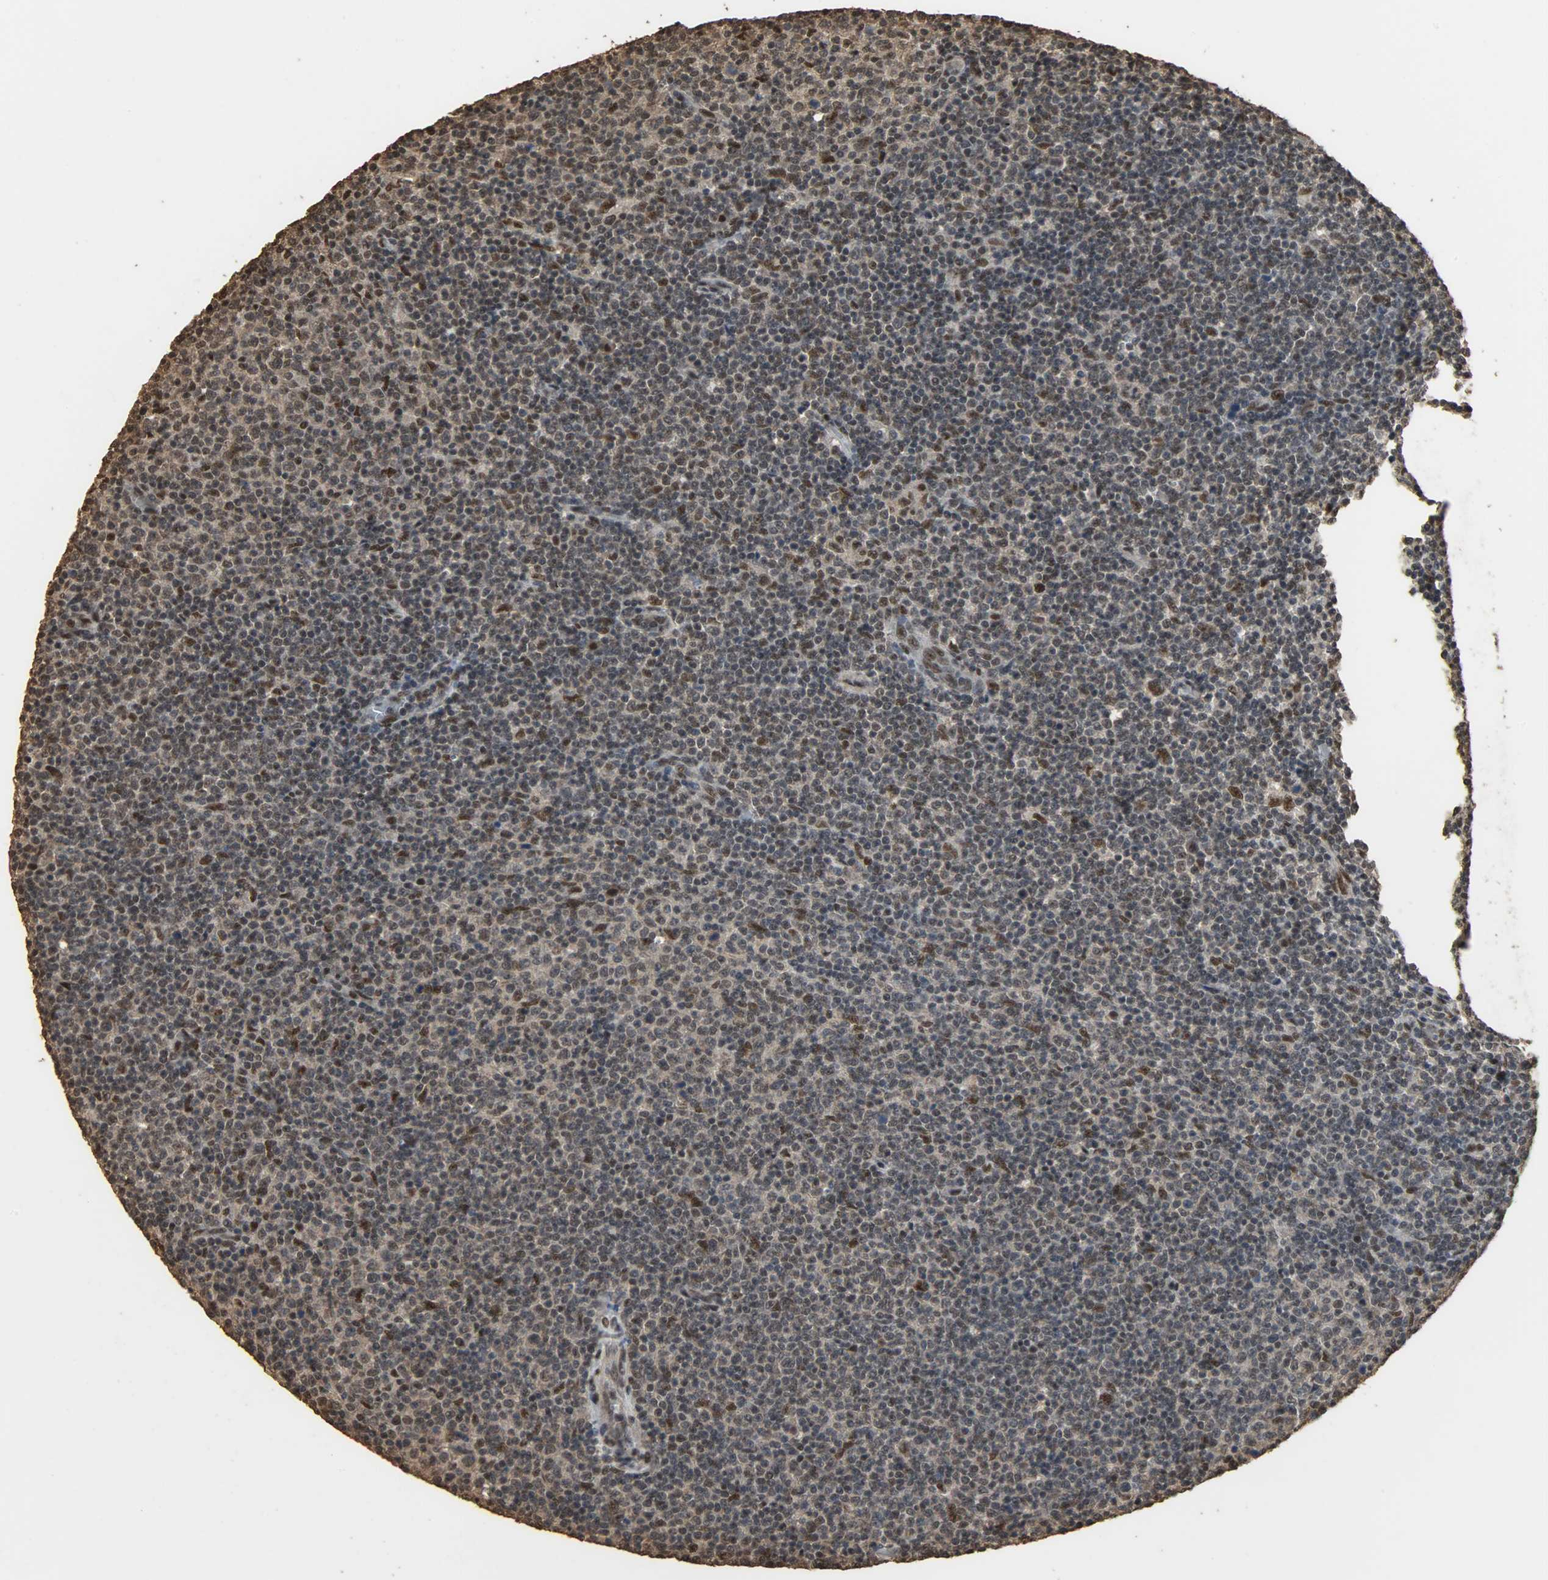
{"staining": {"intensity": "moderate", "quantity": "25%-75%", "location": "cytoplasmic/membranous,nuclear"}, "tissue": "lymphoma", "cell_type": "Tumor cells", "image_type": "cancer", "snomed": [{"axis": "morphology", "description": "Malignant lymphoma, non-Hodgkin's type, Low grade"}, {"axis": "topography", "description": "Lymph node"}], "caption": "This histopathology image demonstrates lymphoma stained with immunohistochemistry to label a protein in brown. The cytoplasmic/membranous and nuclear of tumor cells show moderate positivity for the protein. Nuclei are counter-stained blue.", "gene": "CCNT2", "patient": {"sex": "male", "age": 70}}